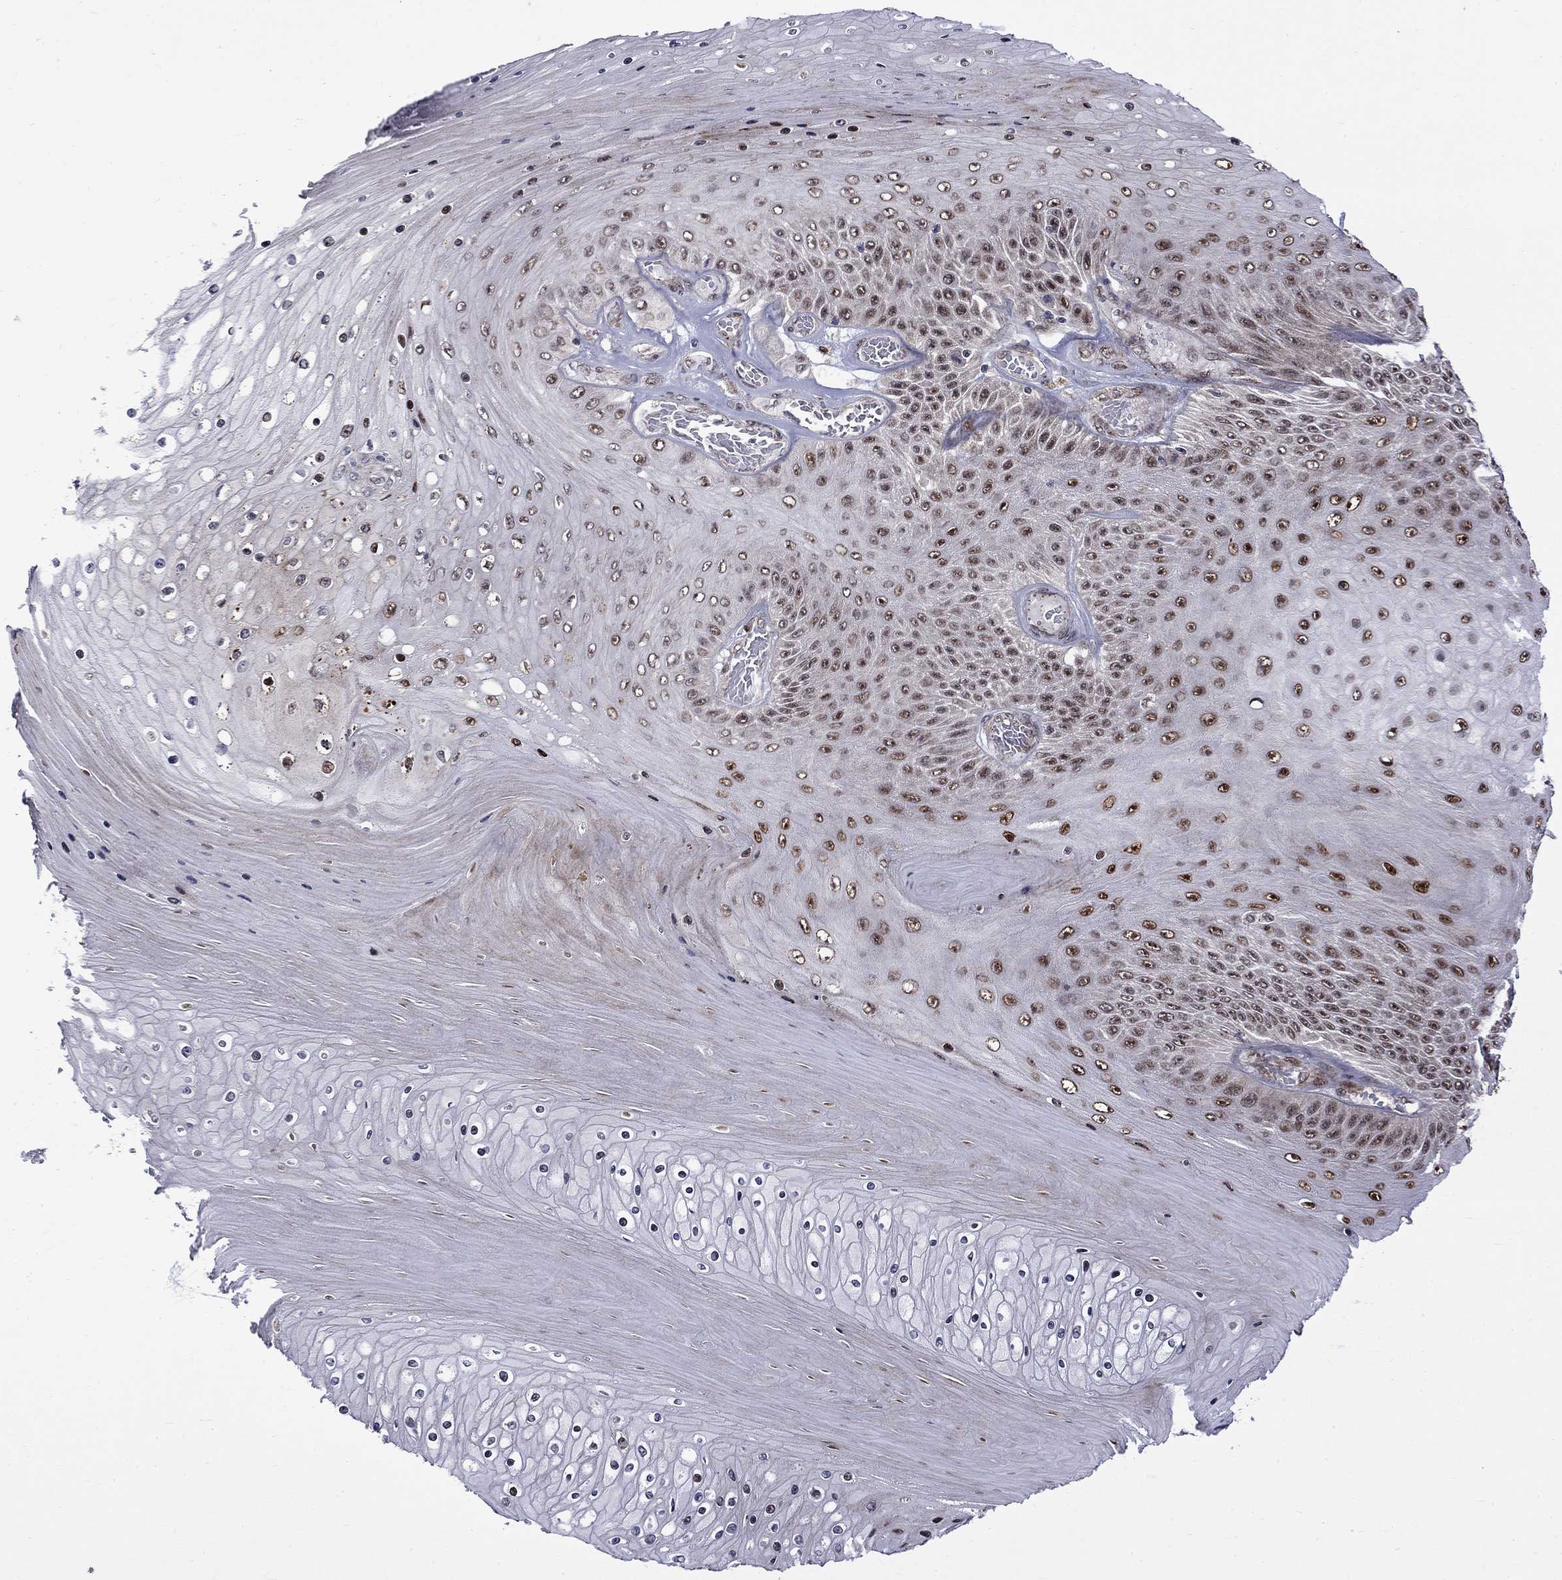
{"staining": {"intensity": "strong", "quantity": "25%-75%", "location": "nuclear"}, "tissue": "skin cancer", "cell_type": "Tumor cells", "image_type": "cancer", "snomed": [{"axis": "morphology", "description": "Squamous cell carcinoma, NOS"}, {"axis": "topography", "description": "Skin"}], "caption": "A photomicrograph showing strong nuclear expression in approximately 25%-75% of tumor cells in skin cancer (squamous cell carcinoma), as visualized by brown immunohistochemical staining.", "gene": "KPNA3", "patient": {"sex": "male", "age": 62}}